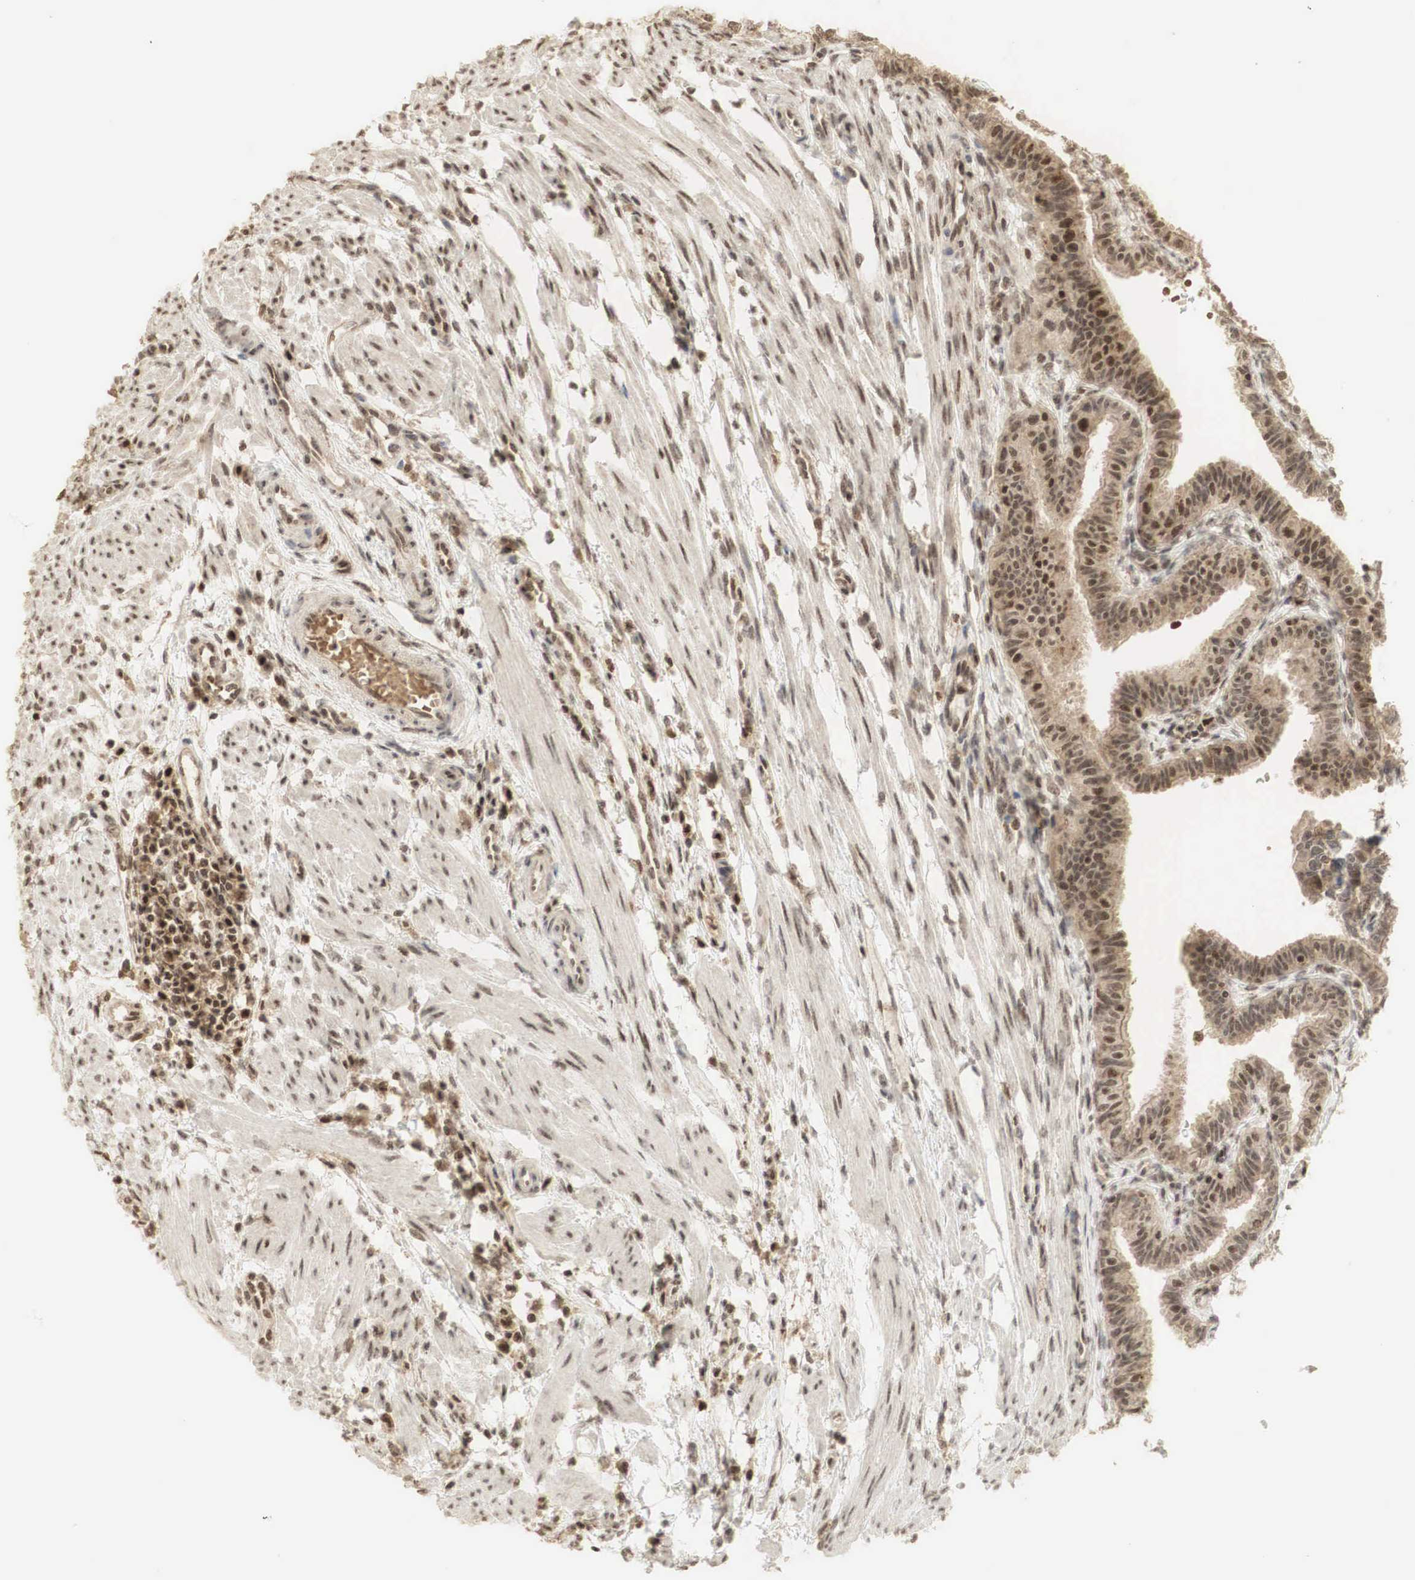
{"staining": {"intensity": "strong", "quantity": ">75%", "location": "cytoplasmic/membranous,nuclear"}, "tissue": "fallopian tube", "cell_type": "Glandular cells", "image_type": "normal", "snomed": [{"axis": "morphology", "description": "Normal tissue, NOS"}, {"axis": "topography", "description": "Fallopian tube"}], "caption": "DAB (3,3'-diaminobenzidine) immunohistochemical staining of benign fallopian tube shows strong cytoplasmic/membranous,nuclear protein positivity in about >75% of glandular cells. (brown staining indicates protein expression, while blue staining denotes nuclei).", "gene": "RNF113A", "patient": {"sex": "female", "age": 32}}